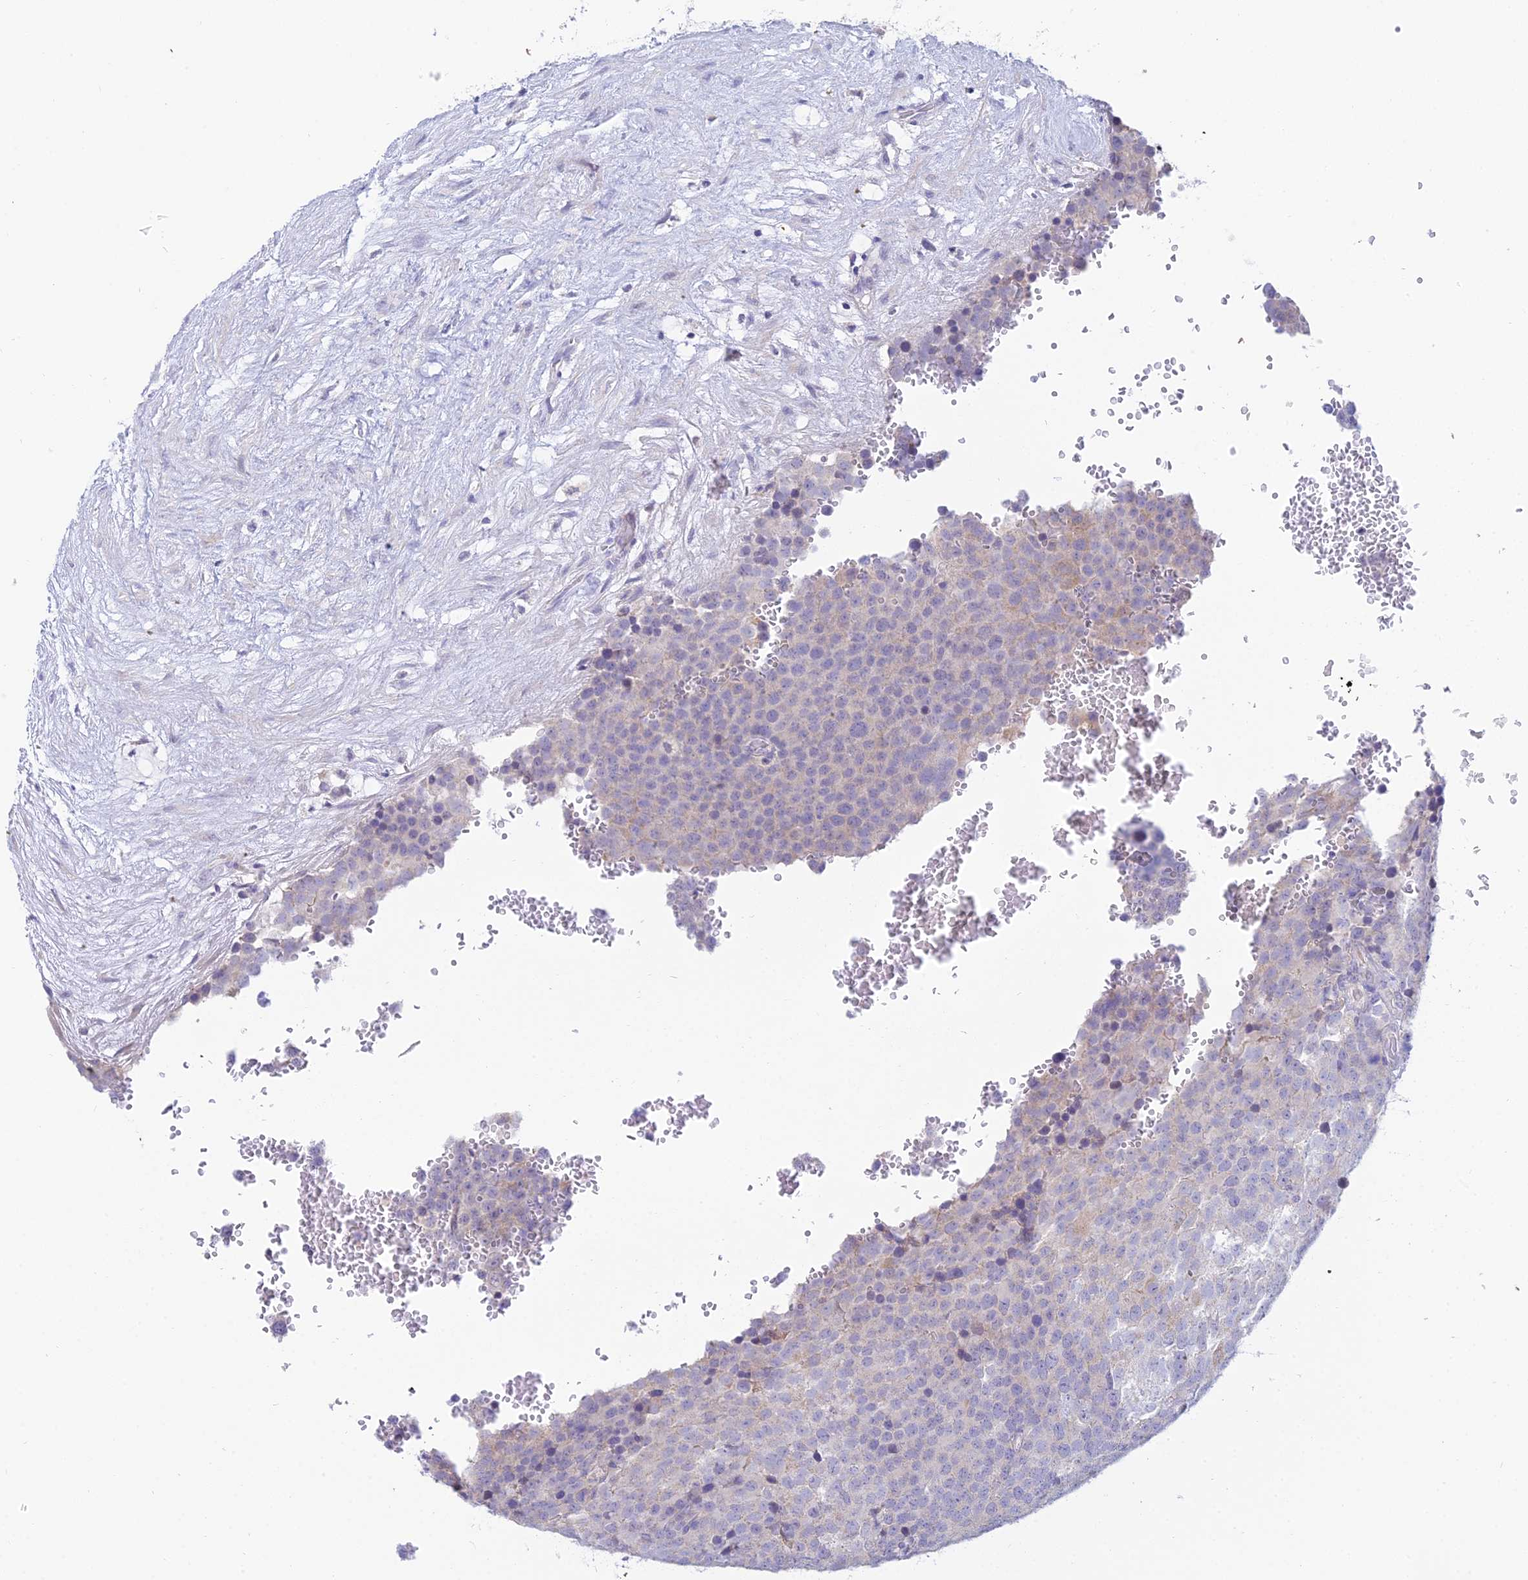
{"staining": {"intensity": "negative", "quantity": "none", "location": "none"}, "tissue": "testis cancer", "cell_type": "Tumor cells", "image_type": "cancer", "snomed": [{"axis": "morphology", "description": "Seminoma, NOS"}, {"axis": "topography", "description": "Testis"}], "caption": "Immunohistochemical staining of human testis cancer (seminoma) shows no significant staining in tumor cells.", "gene": "CFAP206", "patient": {"sex": "male", "age": 71}}